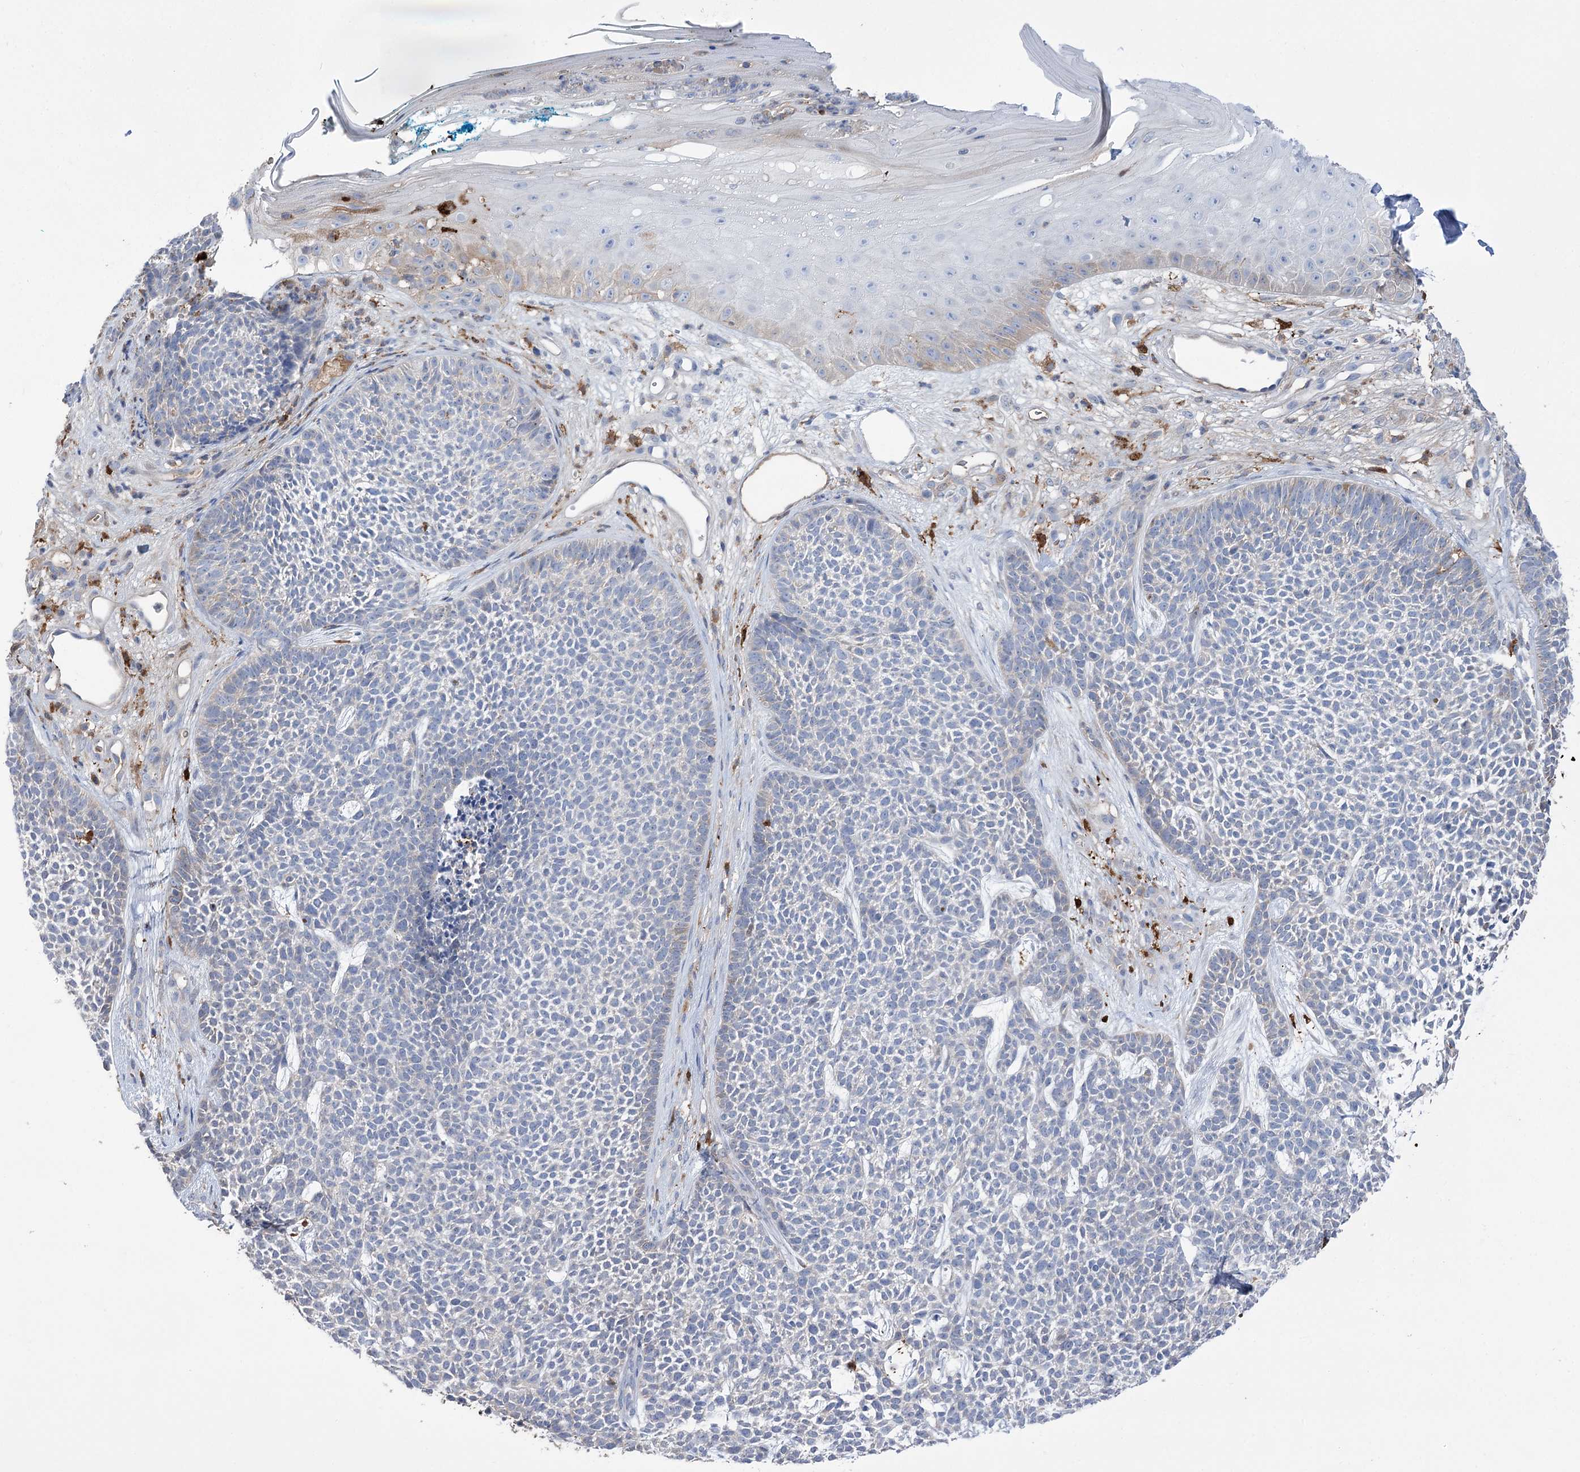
{"staining": {"intensity": "negative", "quantity": "none", "location": "none"}, "tissue": "skin cancer", "cell_type": "Tumor cells", "image_type": "cancer", "snomed": [{"axis": "morphology", "description": "Basal cell carcinoma"}, {"axis": "topography", "description": "Skin"}], "caption": "Tumor cells show no significant protein staining in basal cell carcinoma (skin). (Stains: DAB (3,3'-diaminobenzidine) immunohistochemistry with hematoxylin counter stain, Microscopy: brightfield microscopy at high magnification).", "gene": "ZNF622", "patient": {"sex": "female", "age": 84}}